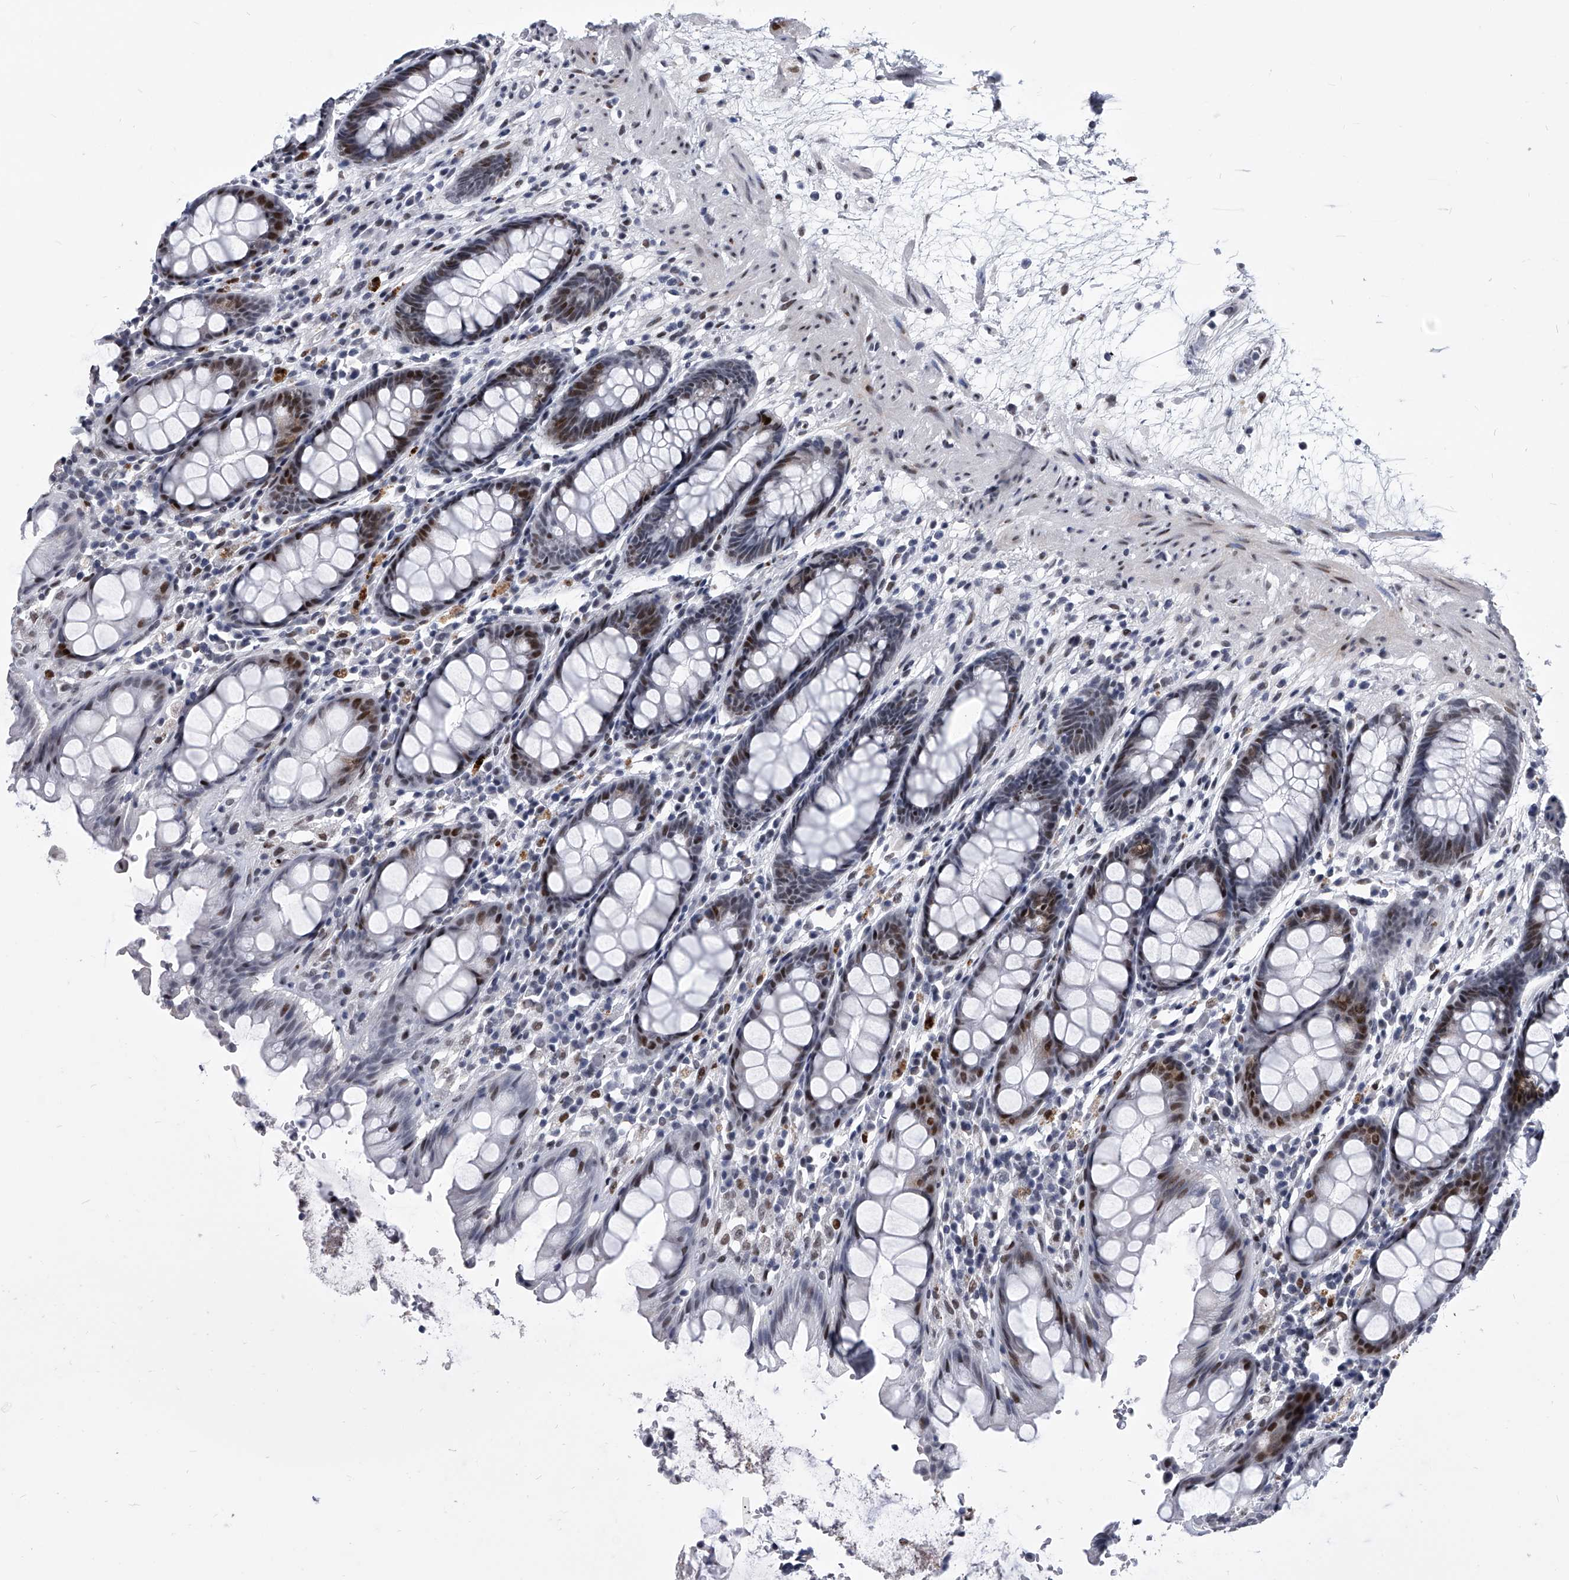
{"staining": {"intensity": "moderate", "quantity": "25%-75%", "location": "nuclear"}, "tissue": "rectum", "cell_type": "Glandular cells", "image_type": "normal", "snomed": [{"axis": "morphology", "description": "Normal tissue, NOS"}, {"axis": "topography", "description": "Rectum"}], "caption": "Protein expression analysis of normal rectum demonstrates moderate nuclear expression in approximately 25%-75% of glandular cells.", "gene": "CMTR1", "patient": {"sex": "male", "age": 64}}